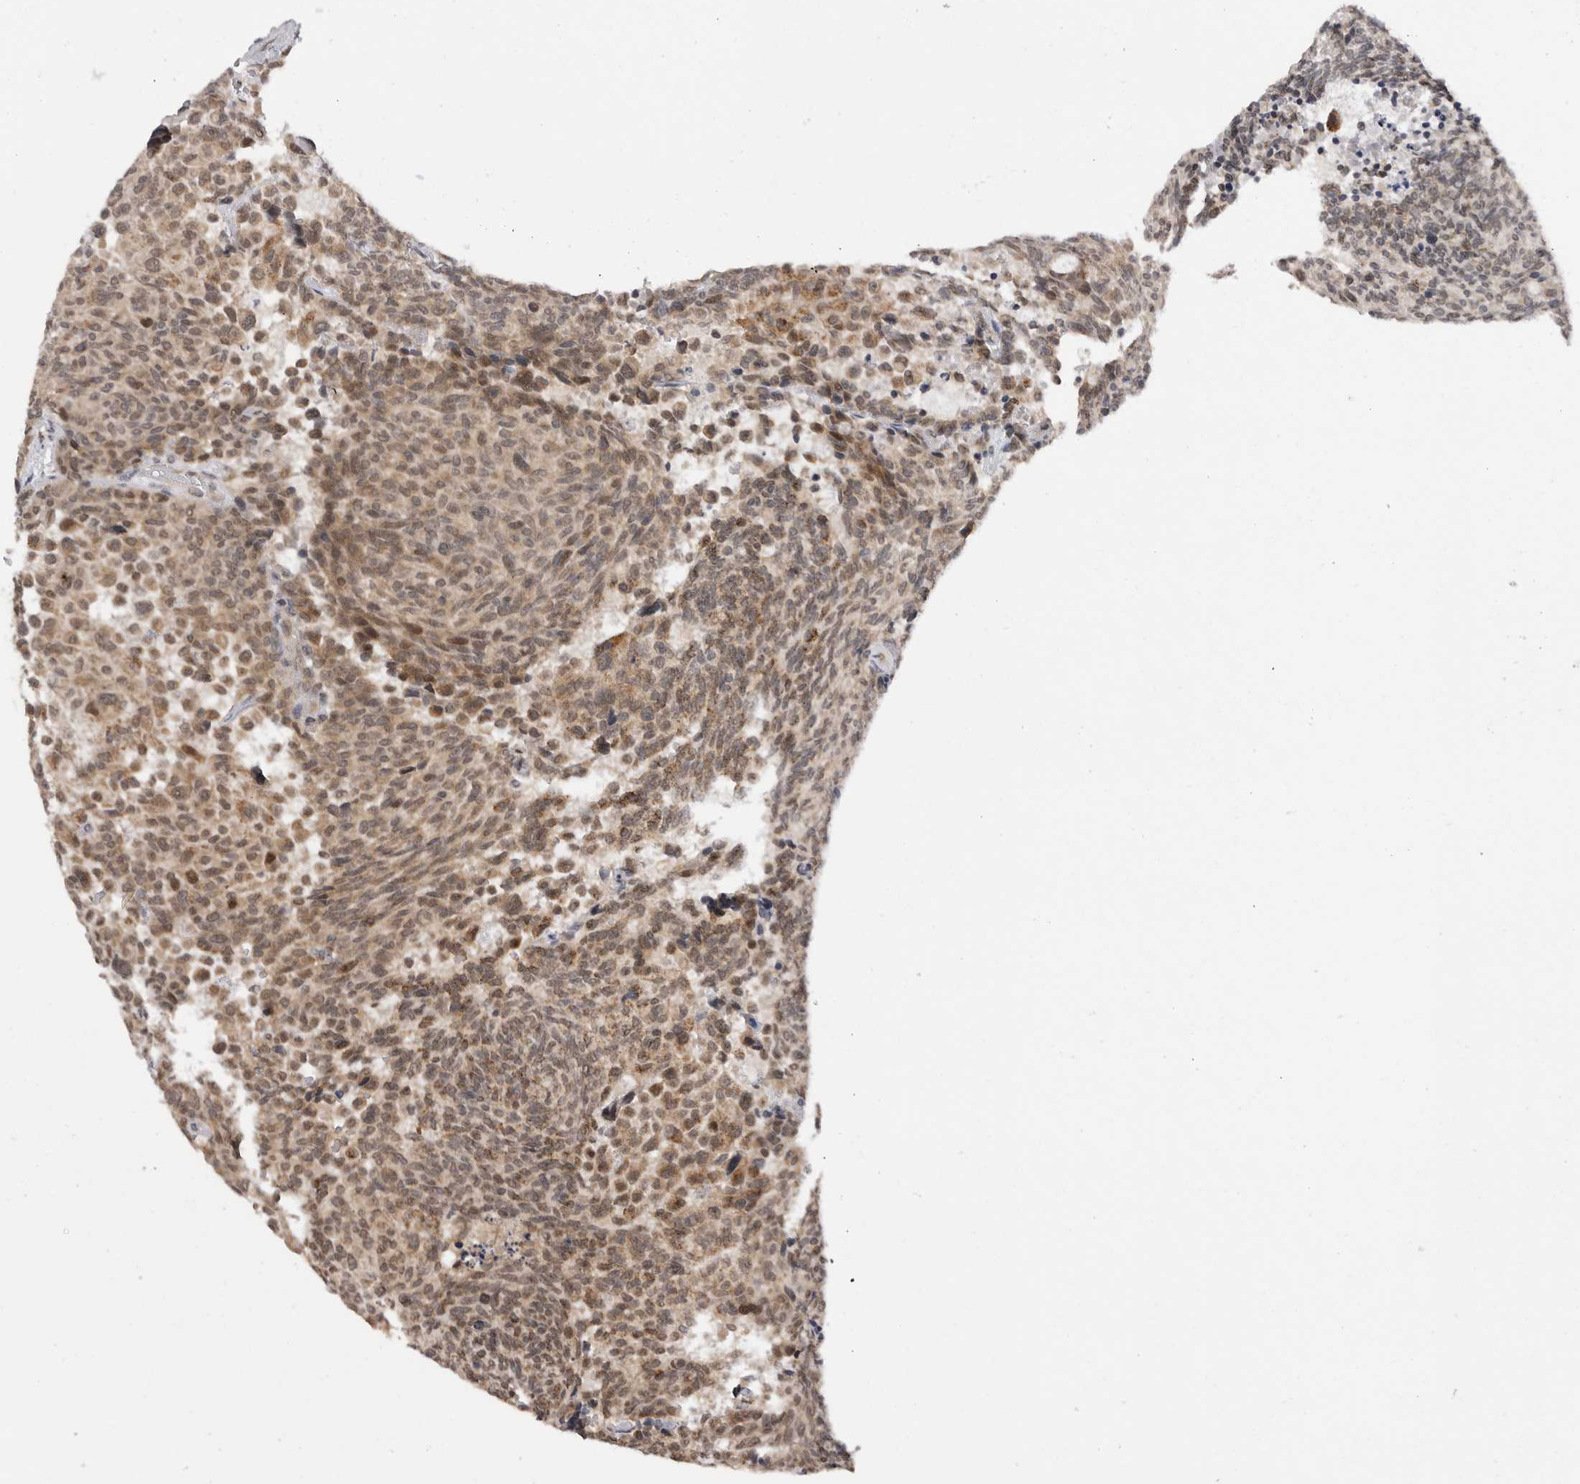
{"staining": {"intensity": "moderate", "quantity": ">75%", "location": "nuclear"}, "tissue": "carcinoid", "cell_type": "Tumor cells", "image_type": "cancer", "snomed": [{"axis": "morphology", "description": "Carcinoid, malignant, NOS"}, {"axis": "topography", "description": "Pancreas"}], "caption": "Tumor cells exhibit moderate nuclear staining in approximately >75% of cells in carcinoid.", "gene": "TMEM65", "patient": {"sex": "female", "age": 54}}